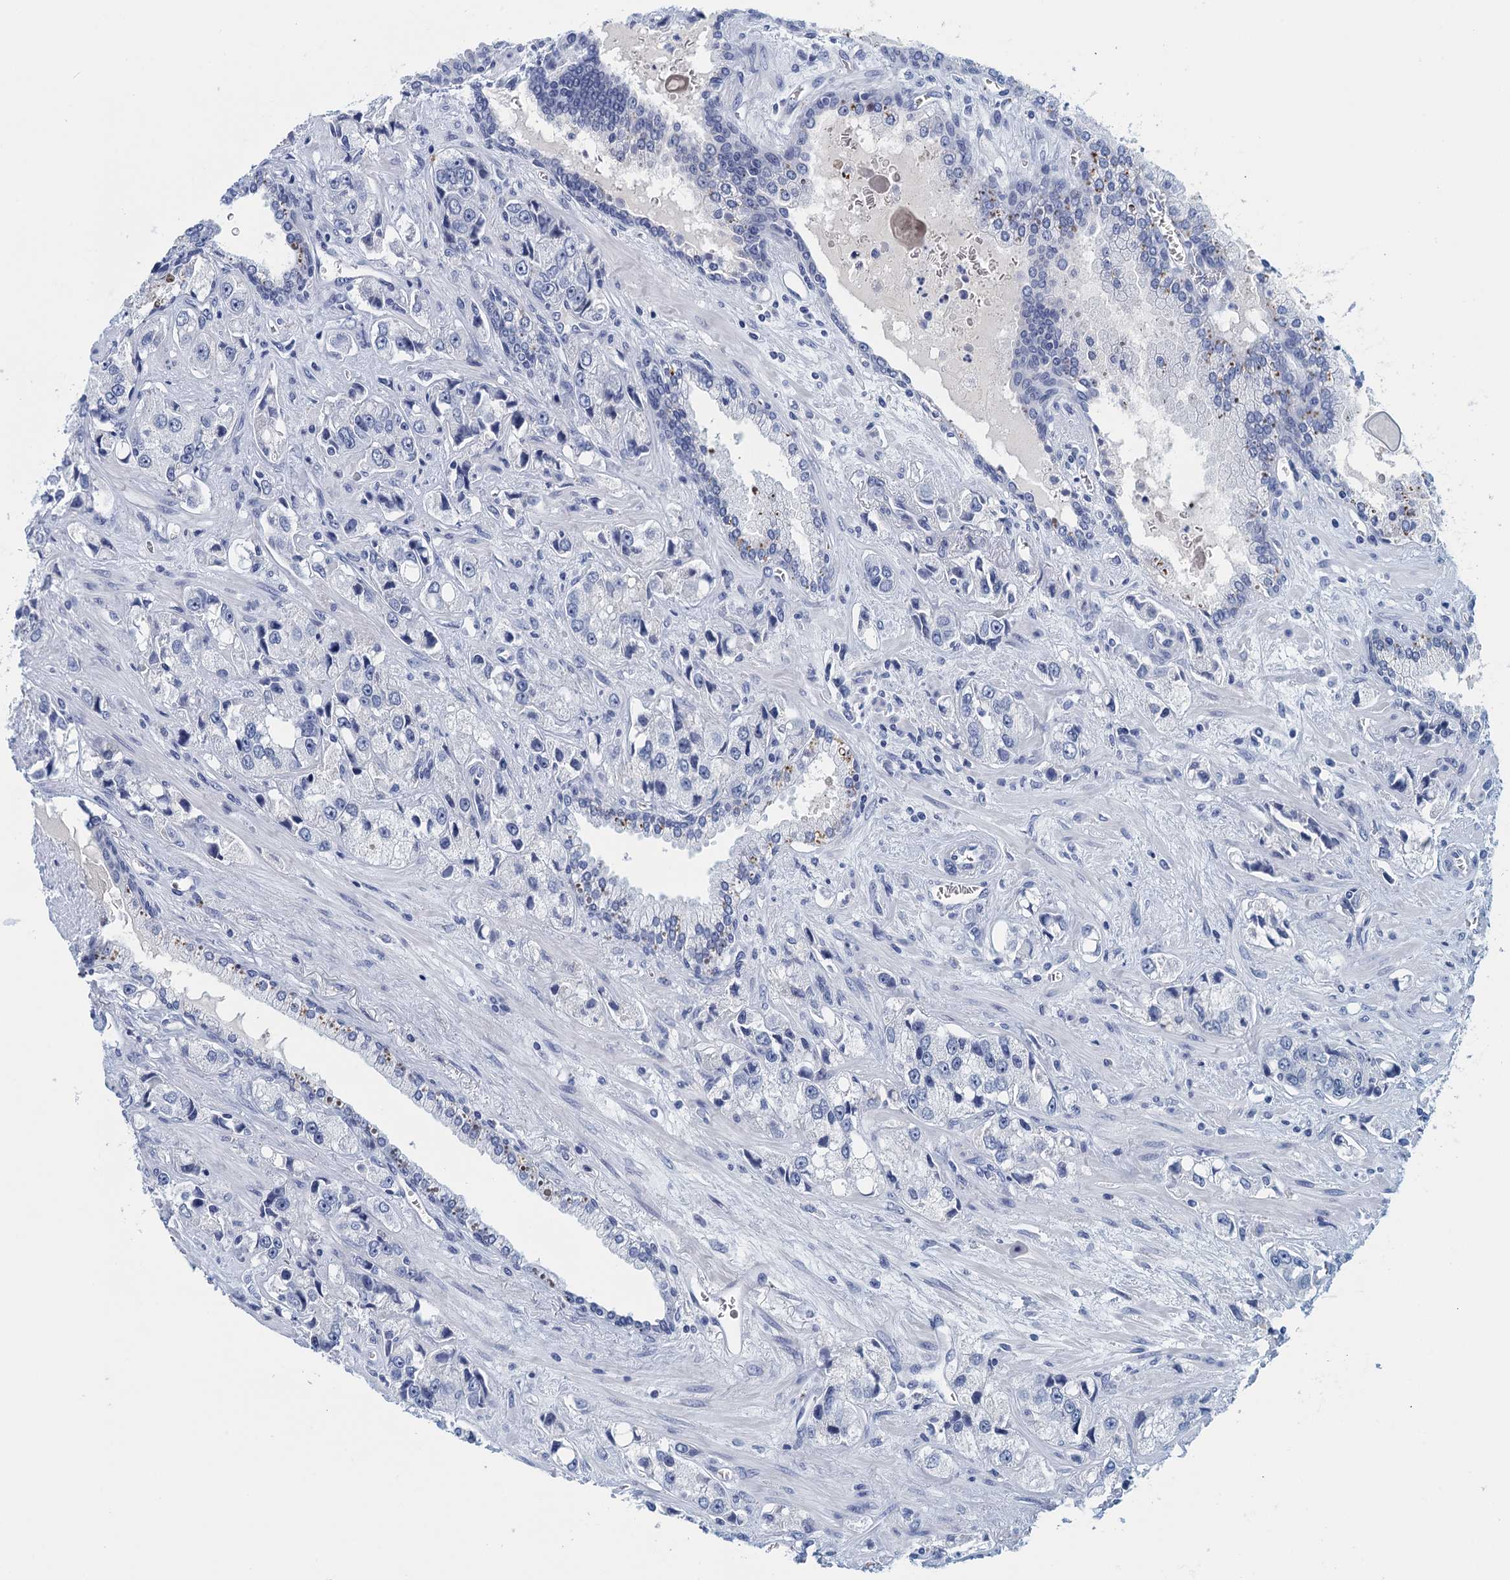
{"staining": {"intensity": "negative", "quantity": "none", "location": "none"}, "tissue": "prostate cancer", "cell_type": "Tumor cells", "image_type": "cancer", "snomed": [{"axis": "morphology", "description": "Adenocarcinoma, High grade"}, {"axis": "topography", "description": "Prostate"}], "caption": "A histopathology image of human adenocarcinoma (high-grade) (prostate) is negative for staining in tumor cells. Brightfield microscopy of immunohistochemistry stained with DAB (brown) and hematoxylin (blue), captured at high magnification.", "gene": "CYP51A1", "patient": {"sex": "male", "age": 74}}